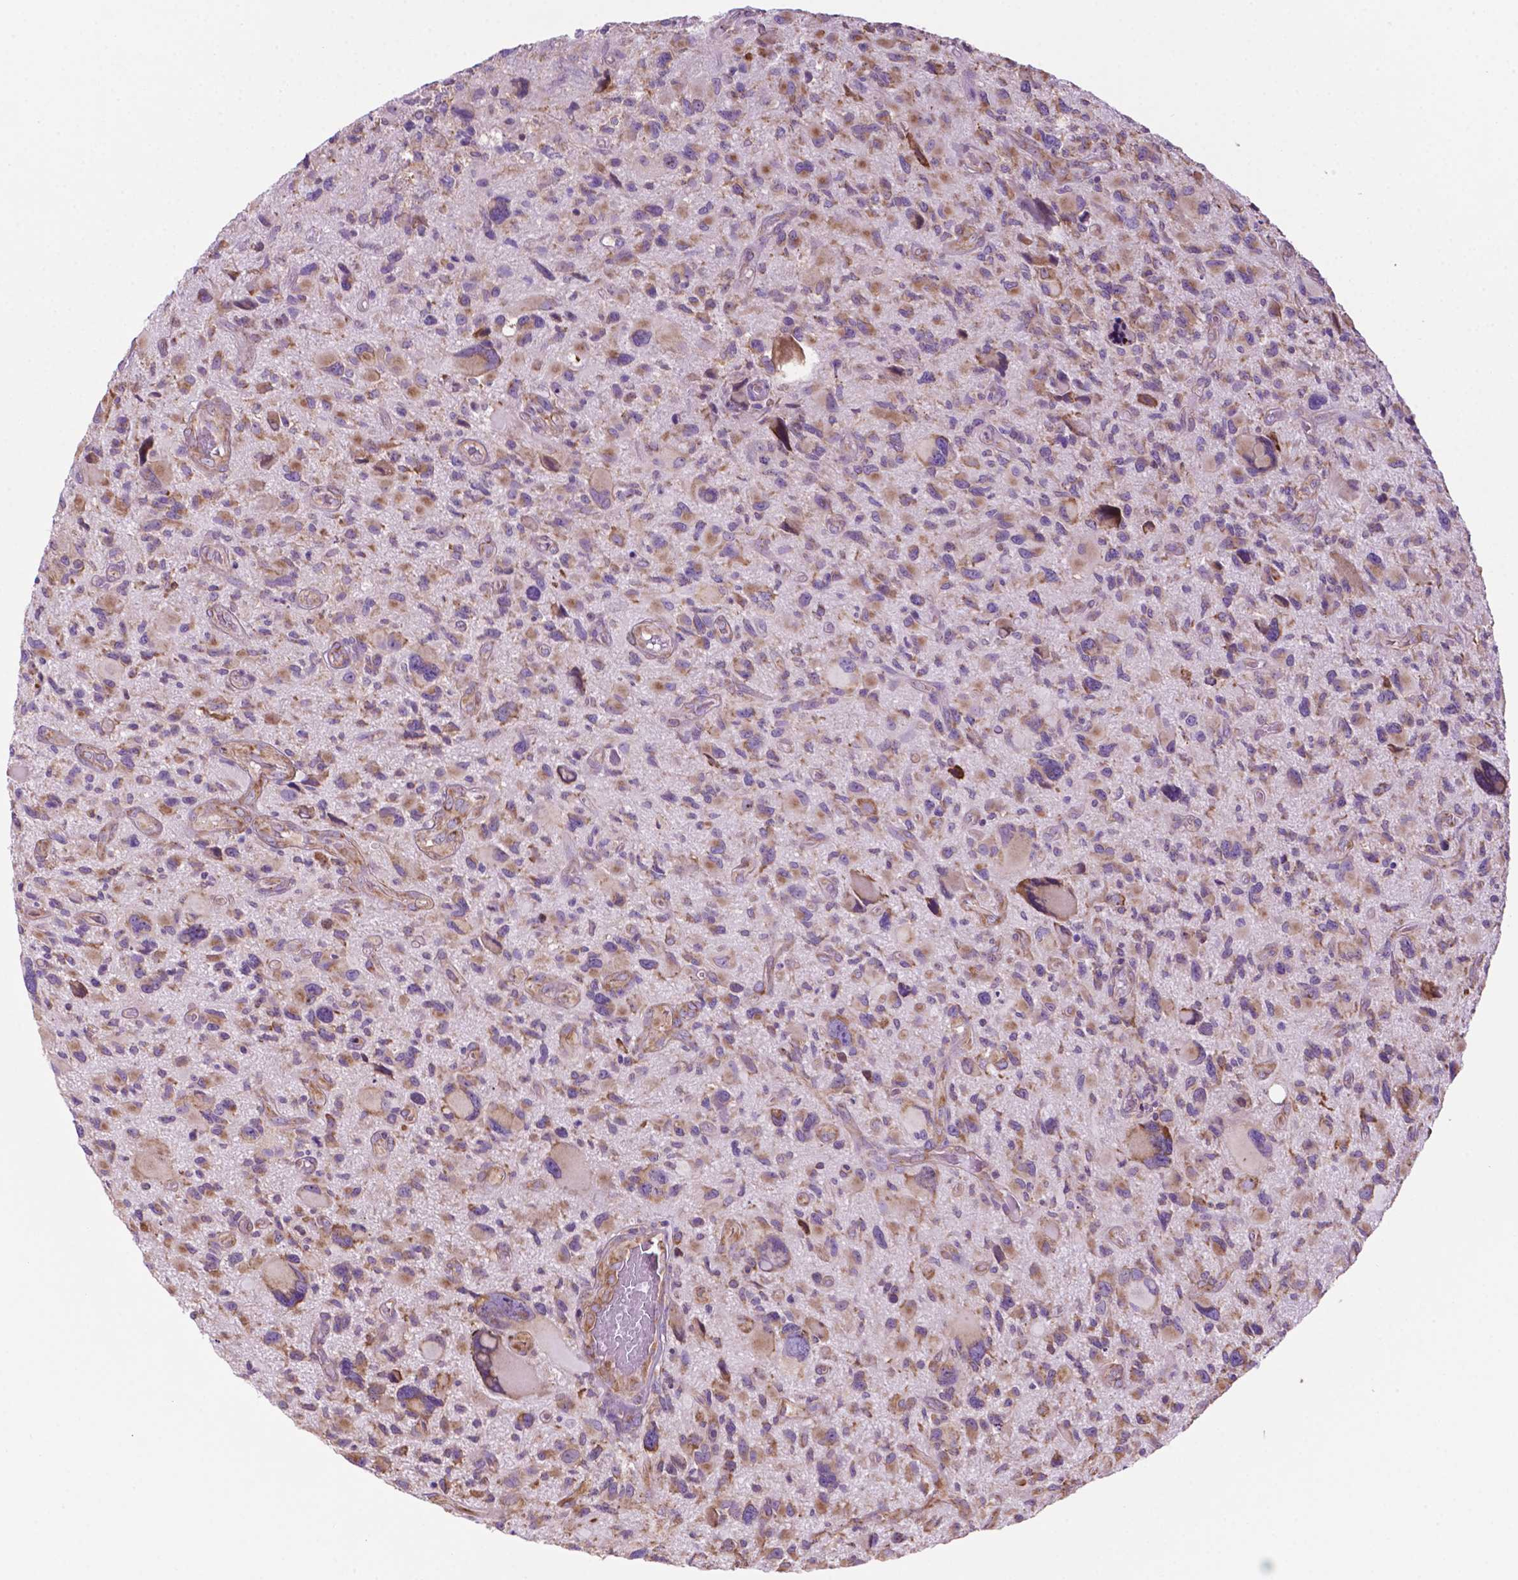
{"staining": {"intensity": "moderate", "quantity": "25%-75%", "location": "cytoplasmic/membranous"}, "tissue": "glioma", "cell_type": "Tumor cells", "image_type": "cancer", "snomed": [{"axis": "morphology", "description": "Glioma, malignant, NOS"}, {"axis": "morphology", "description": "Glioma, malignant, High grade"}, {"axis": "topography", "description": "Brain"}], "caption": "Malignant glioma was stained to show a protein in brown. There is medium levels of moderate cytoplasmic/membranous staining in about 25%-75% of tumor cells. (DAB (3,3'-diaminobenzidine) = brown stain, brightfield microscopy at high magnification).", "gene": "RPL29", "patient": {"sex": "female", "age": 71}}